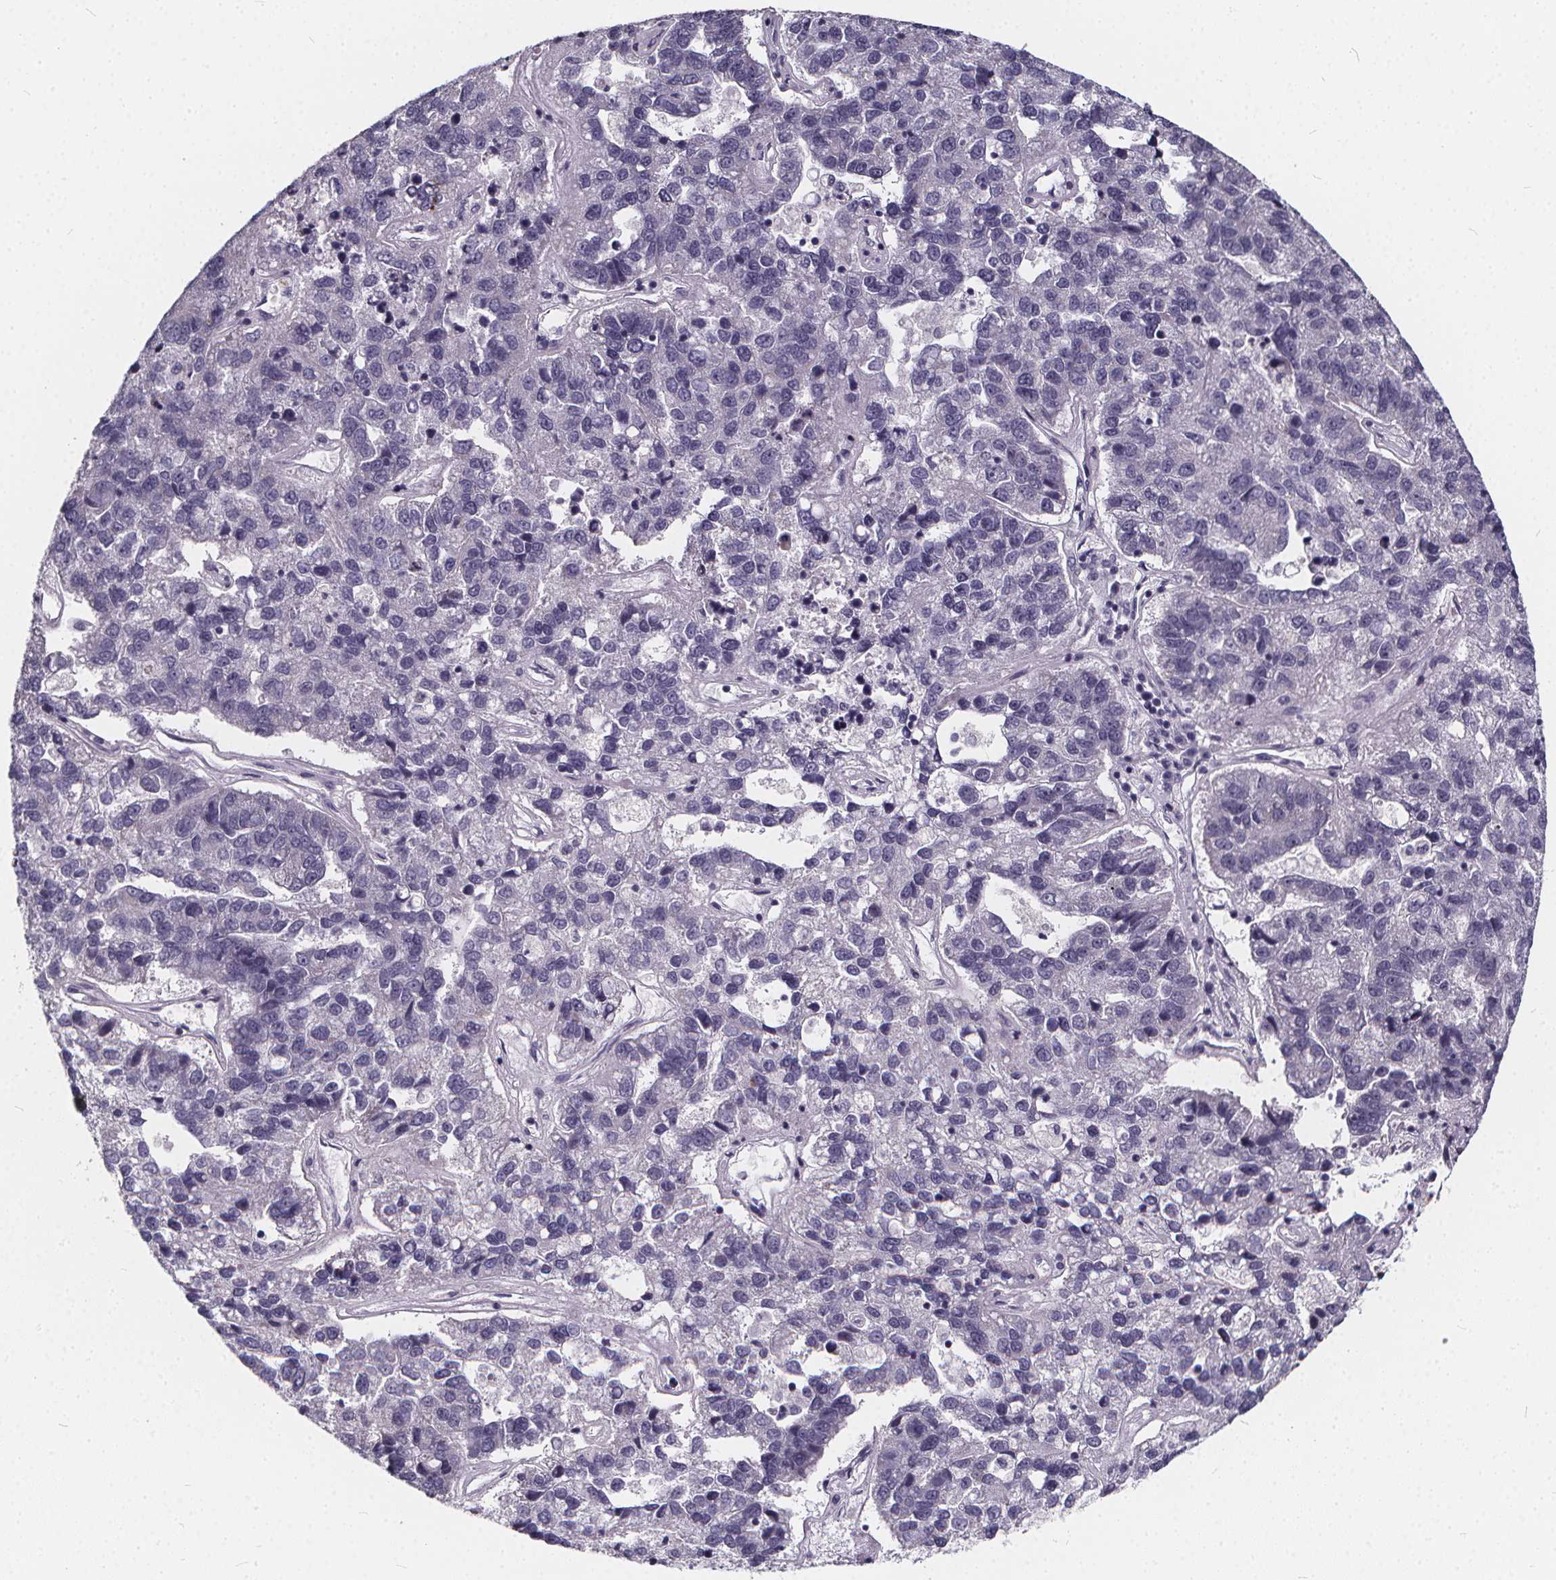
{"staining": {"intensity": "negative", "quantity": "none", "location": "none"}, "tissue": "pancreatic cancer", "cell_type": "Tumor cells", "image_type": "cancer", "snomed": [{"axis": "morphology", "description": "Adenocarcinoma, NOS"}, {"axis": "topography", "description": "Pancreas"}], "caption": "Adenocarcinoma (pancreatic) was stained to show a protein in brown. There is no significant expression in tumor cells. (Stains: DAB immunohistochemistry with hematoxylin counter stain, Microscopy: brightfield microscopy at high magnification).", "gene": "SPEF2", "patient": {"sex": "female", "age": 61}}